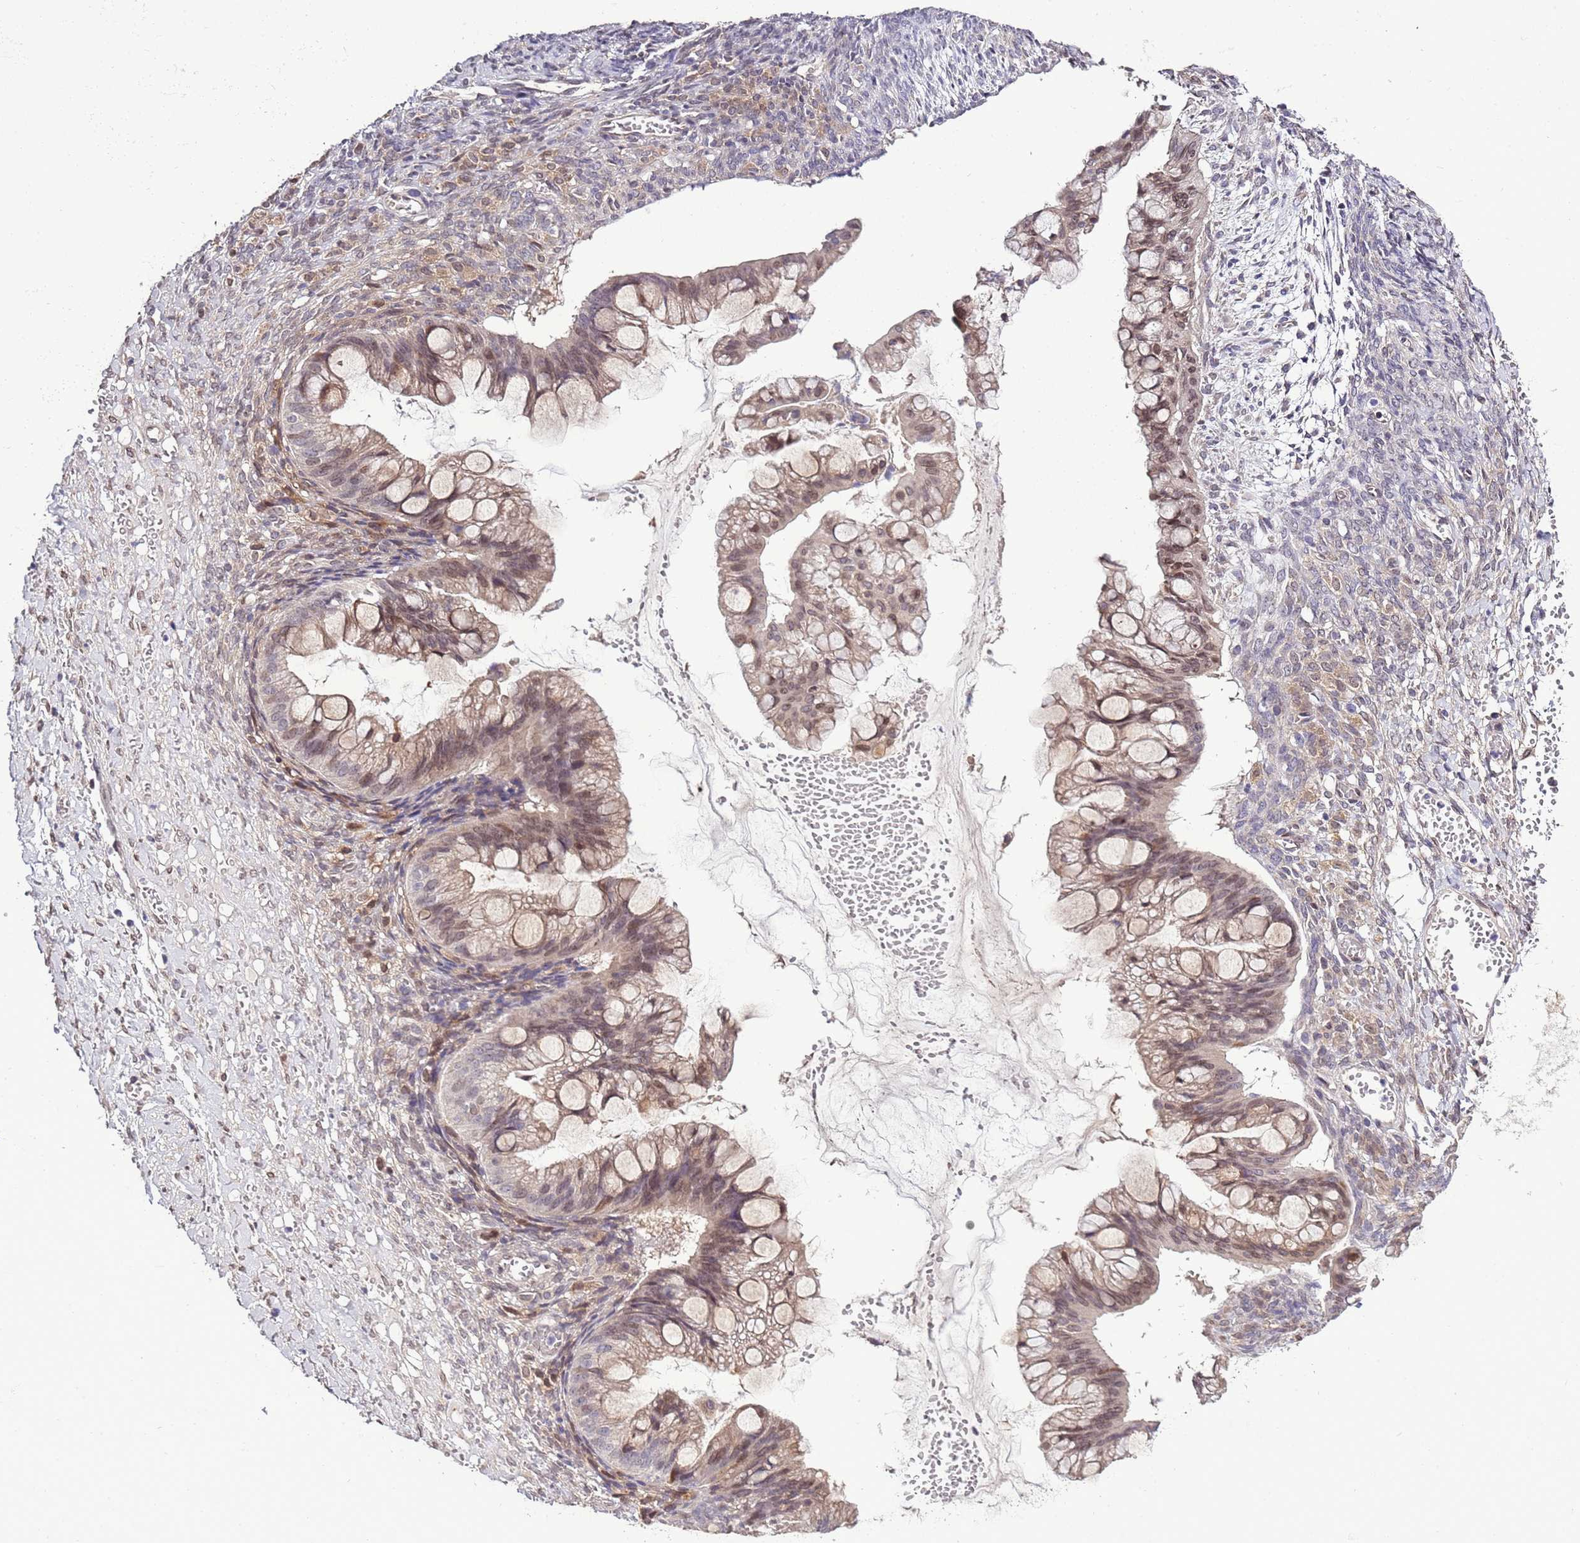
{"staining": {"intensity": "weak", "quantity": "25%-75%", "location": "nuclear"}, "tissue": "ovarian cancer", "cell_type": "Tumor cells", "image_type": "cancer", "snomed": [{"axis": "morphology", "description": "Cystadenocarcinoma, mucinous, NOS"}, {"axis": "topography", "description": "Ovary"}], "caption": "Protein expression analysis of ovarian mucinous cystadenocarcinoma demonstrates weak nuclear positivity in about 25%-75% of tumor cells.", "gene": "ZNF665", "patient": {"sex": "female", "age": 73}}